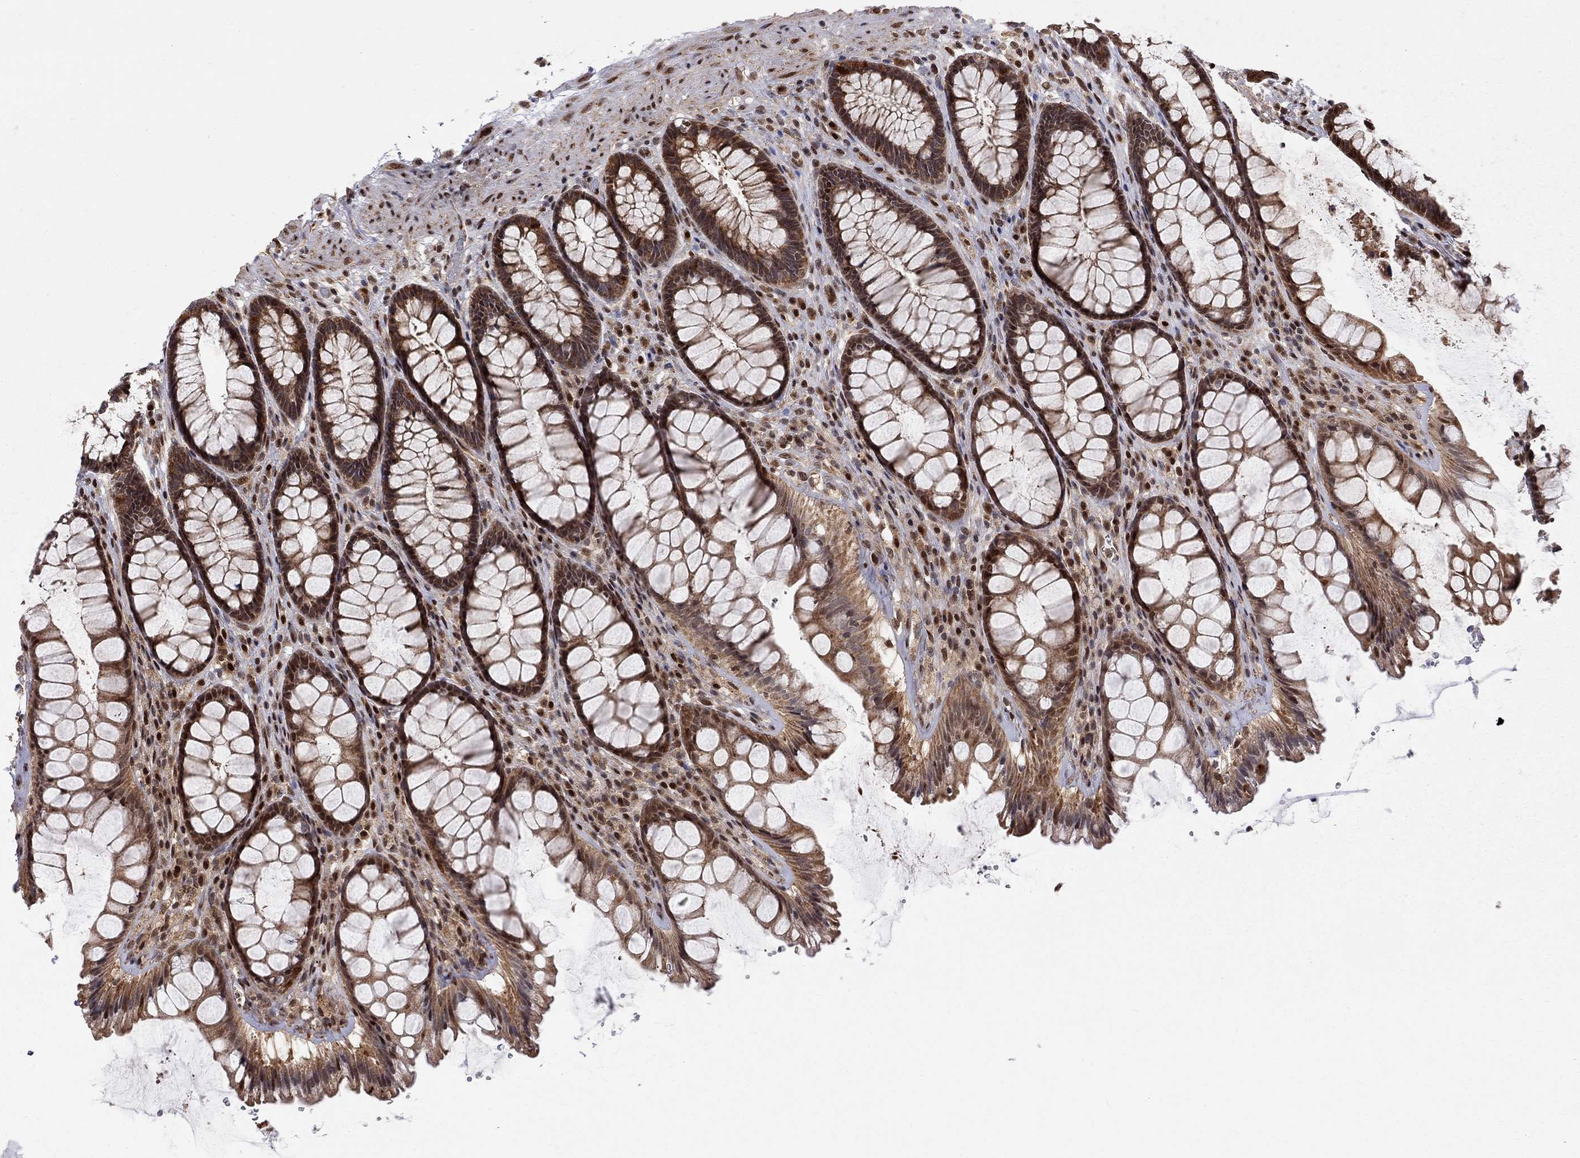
{"staining": {"intensity": "strong", "quantity": "25%-75%", "location": "cytoplasmic/membranous"}, "tissue": "rectum", "cell_type": "Glandular cells", "image_type": "normal", "snomed": [{"axis": "morphology", "description": "Normal tissue, NOS"}, {"axis": "topography", "description": "Rectum"}], "caption": "Strong cytoplasmic/membranous protein positivity is seen in approximately 25%-75% of glandular cells in rectum. Using DAB (3,3'-diaminobenzidine) (brown) and hematoxylin (blue) stains, captured at high magnification using brightfield microscopy.", "gene": "ELOB", "patient": {"sex": "male", "age": 72}}